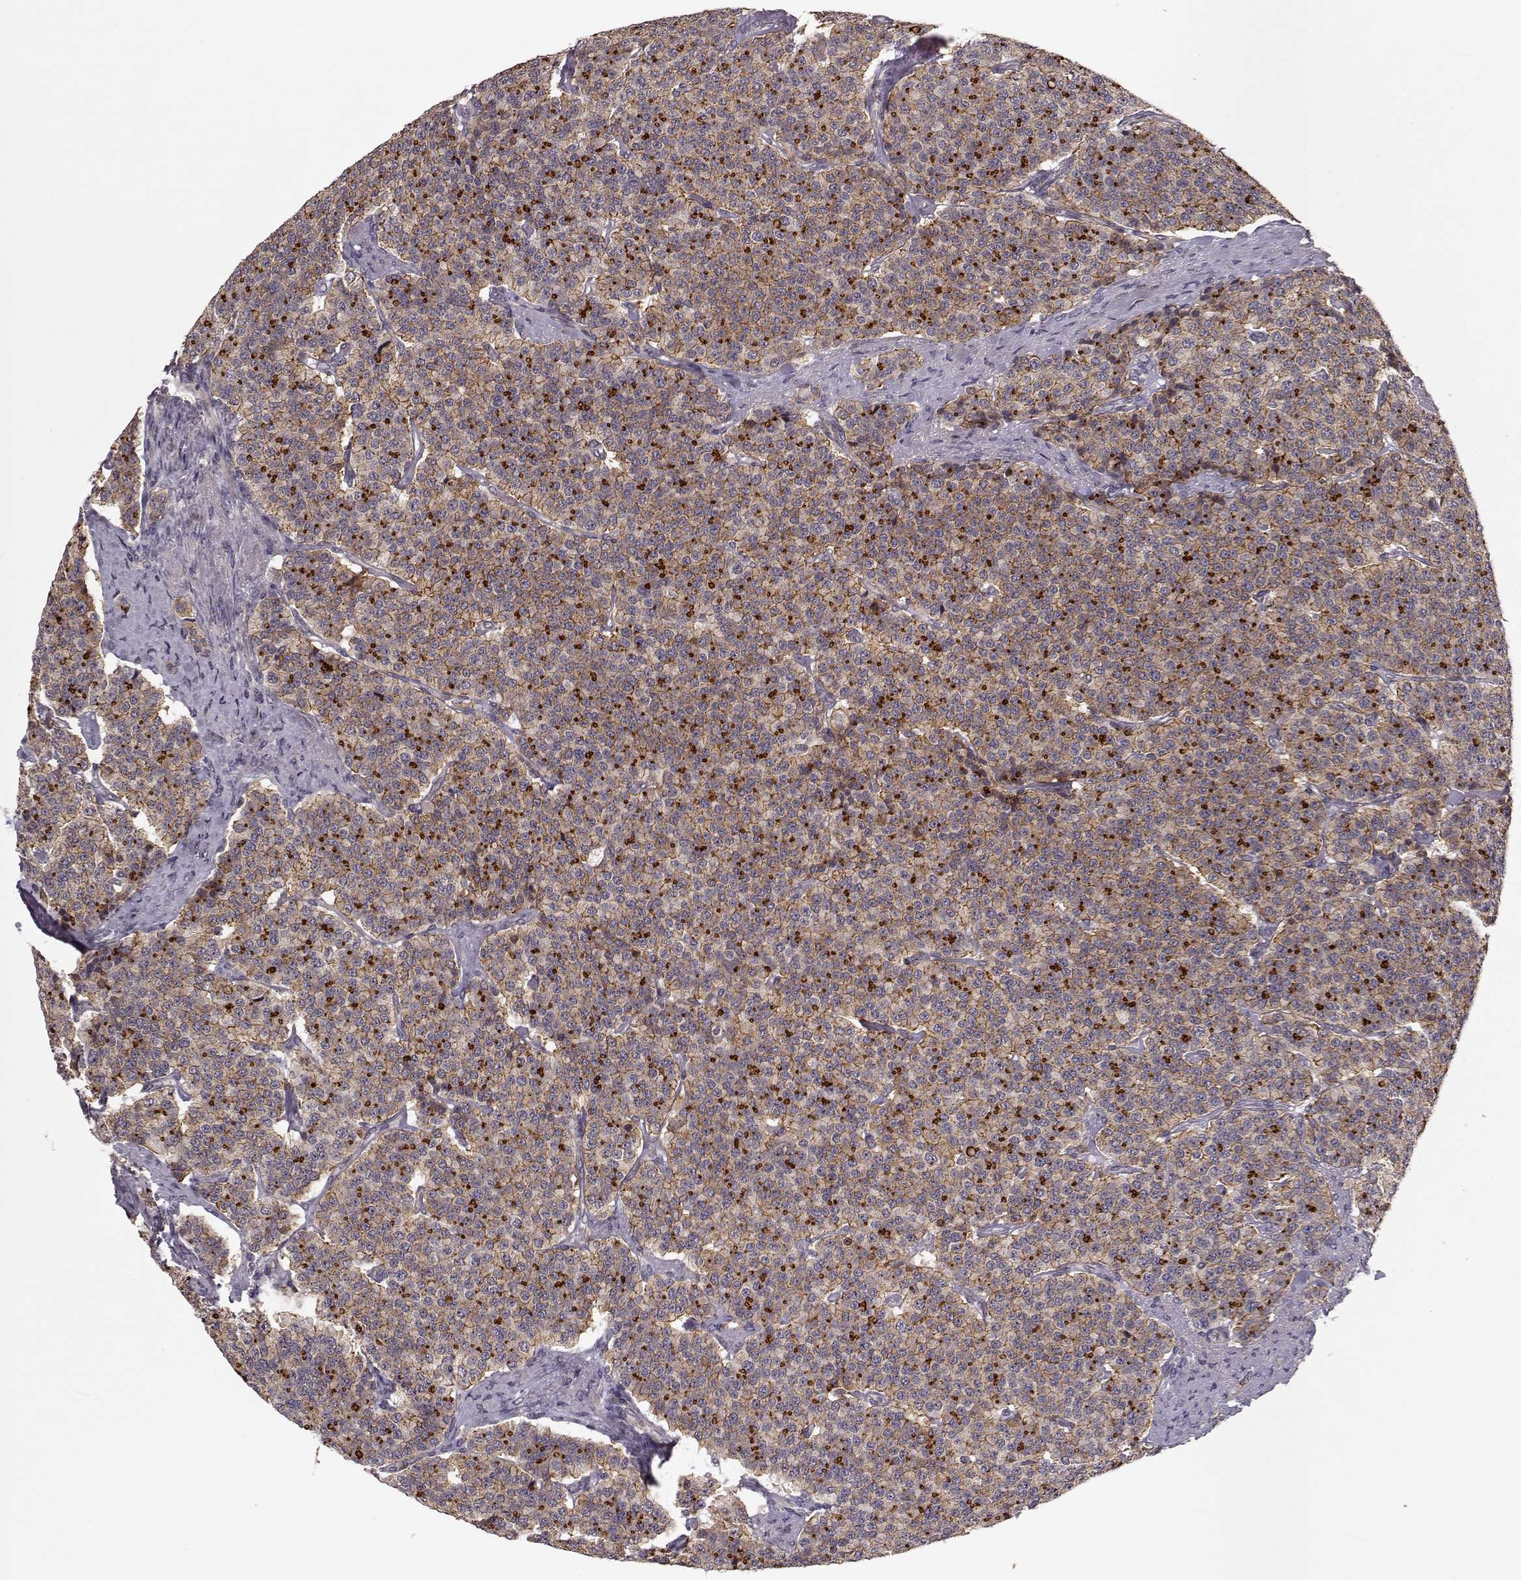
{"staining": {"intensity": "moderate", "quantity": "25%-75%", "location": "cytoplasmic/membranous"}, "tissue": "carcinoid", "cell_type": "Tumor cells", "image_type": "cancer", "snomed": [{"axis": "morphology", "description": "Carcinoid, malignant, NOS"}, {"axis": "topography", "description": "Small intestine"}], "caption": "Brown immunohistochemical staining in human malignant carcinoid exhibits moderate cytoplasmic/membranous staining in approximately 25%-75% of tumor cells.", "gene": "PLEKHG3", "patient": {"sex": "female", "age": 58}}